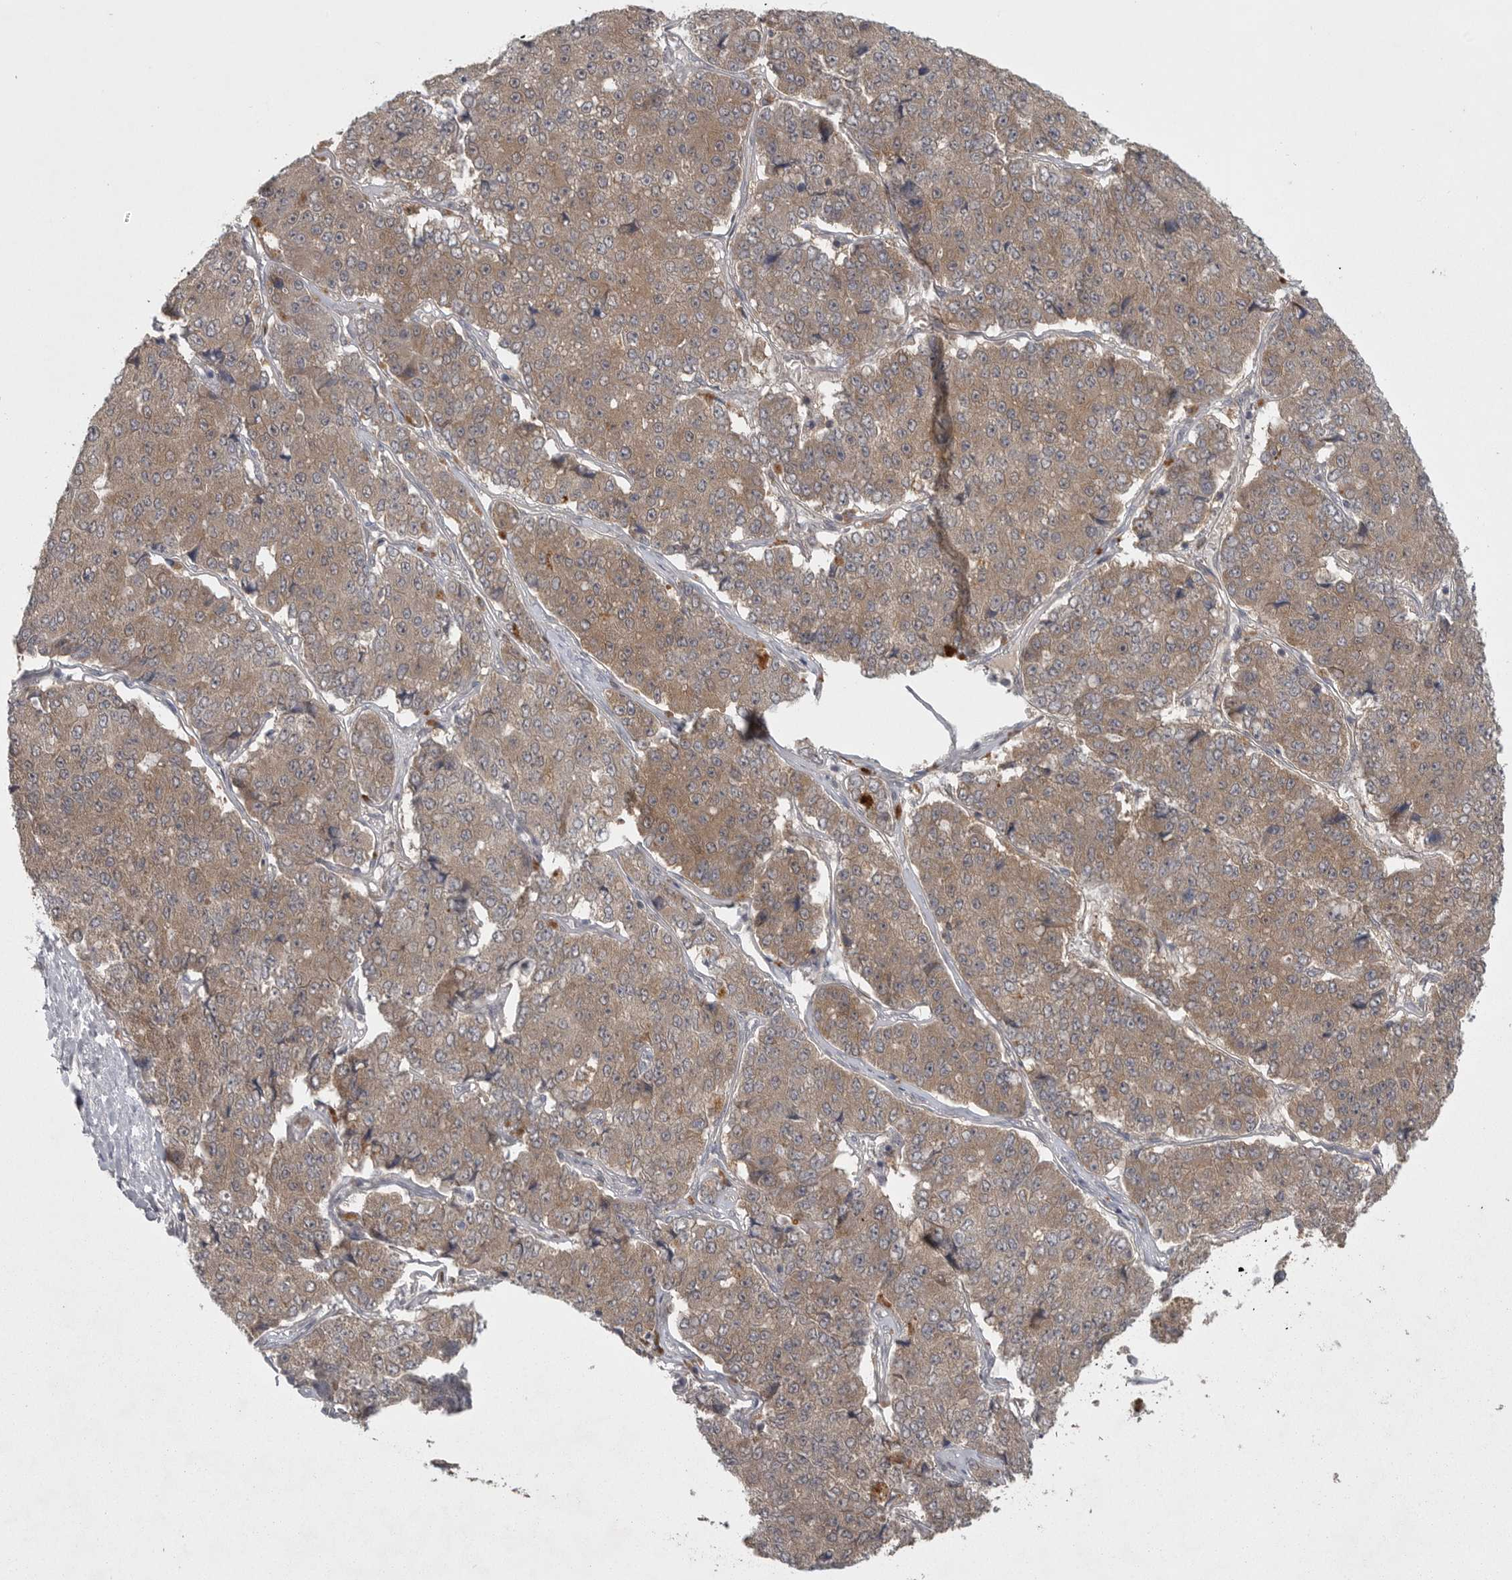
{"staining": {"intensity": "moderate", "quantity": ">75%", "location": "cytoplasmic/membranous"}, "tissue": "pancreatic cancer", "cell_type": "Tumor cells", "image_type": "cancer", "snomed": [{"axis": "morphology", "description": "Adenocarcinoma, NOS"}, {"axis": "topography", "description": "Pancreas"}], "caption": "A micrograph of human pancreatic cancer stained for a protein shows moderate cytoplasmic/membranous brown staining in tumor cells. Immunohistochemistry (ihc) stains the protein in brown and the nuclei are stained blue.", "gene": "PHF13", "patient": {"sex": "male", "age": 50}}